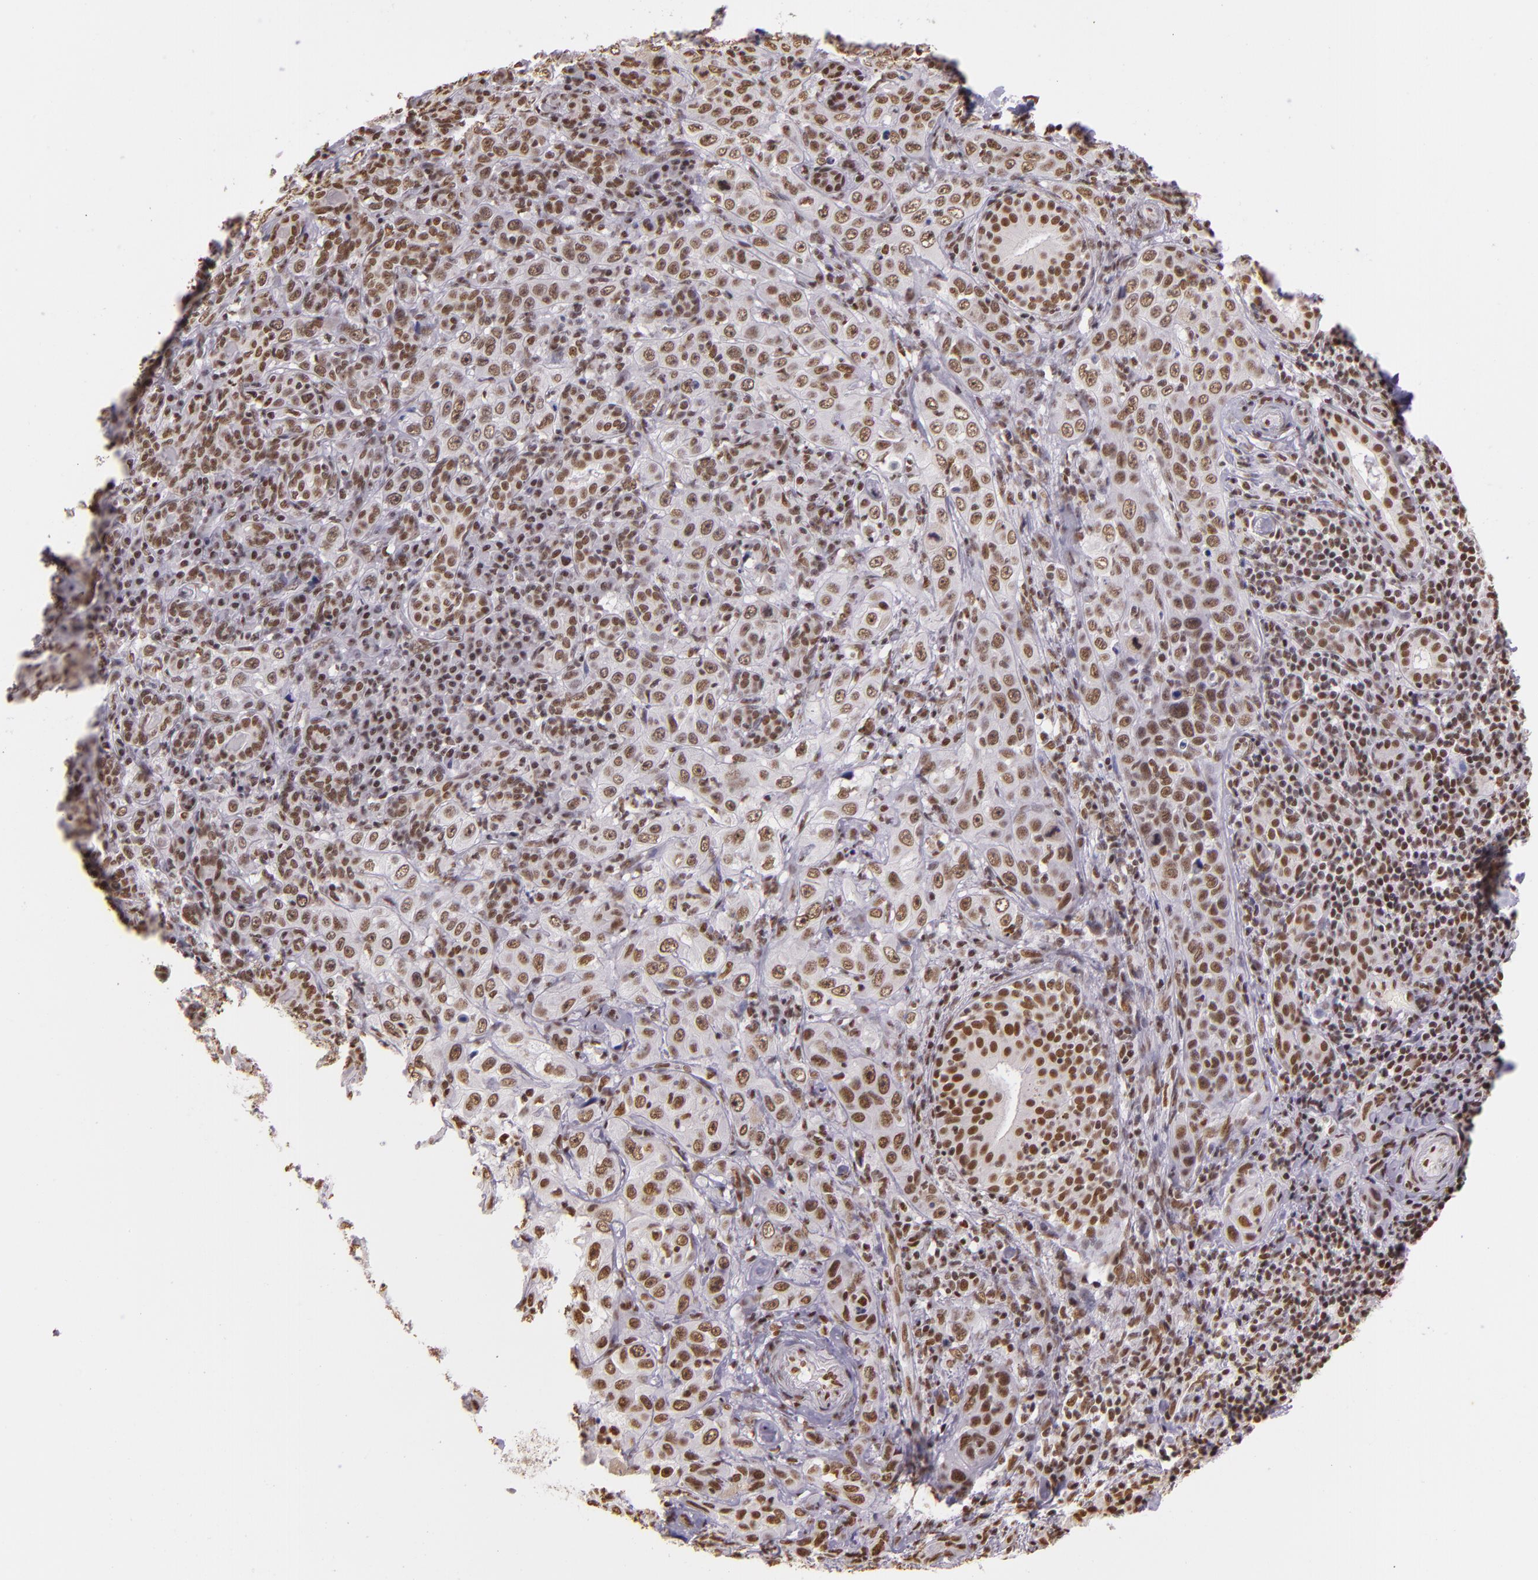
{"staining": {"intensity": "moderate", "quantity": ">75%", "location": "nuclear"}, "tissue": "skin cancer", "cell_type": "Tumor cells", "image_type": "cancer", "snomed": [{"axis": "morphology", "description": "Squamous cell carcinoma, NOS"}, {"axis": "topography", "description": "Skin"}], "caption": "Protein analysis of skin cancer tissue demonstrates moderate nuclear positivity in approximately >75% of tumor cells.", "gene": "USF1", "patient": {"sex": "male", "age": 84}}